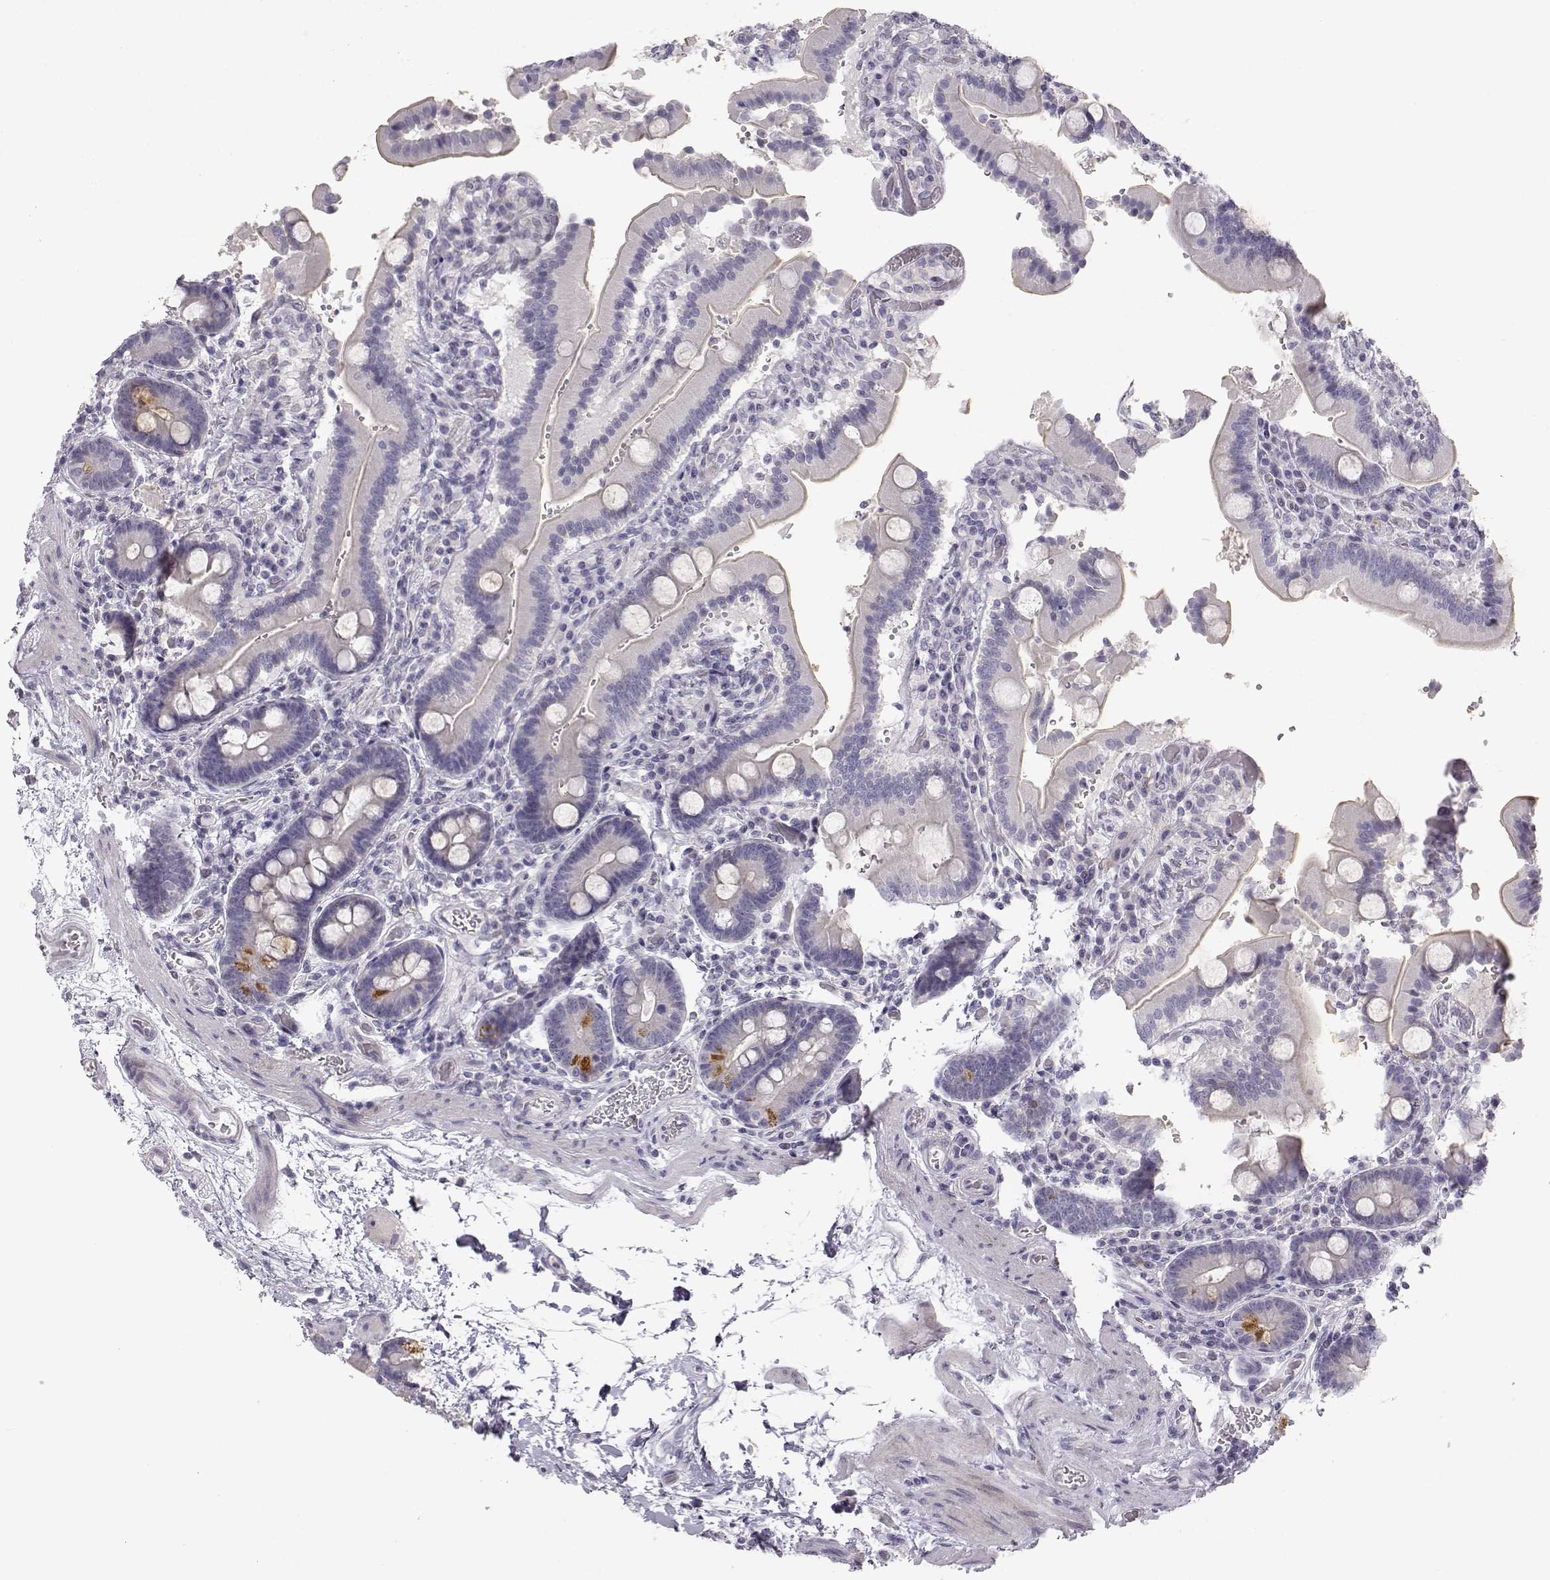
{"staining": {"intensity": "negative", "quantity": "none", "location": "none"}, "tissue": "duodenum", "cell_type": "Glandular cells", "image_type": "normal", "snomed": [{"axis": "morphology", "description": "Normal tissue, NOS"}, {"axis": "topography", "description": "Duodenum"}], "caption": "A high-resolution micrograph shows immunohistochemistry (IHC) staining of benign duodenum, which displays no significant expression in glandular cells. (DAB IHC visualized using brightfield microscopy, high magnification).", "gene": "MYCBPAP", "patient": {"sex": "female", "age": 62}}